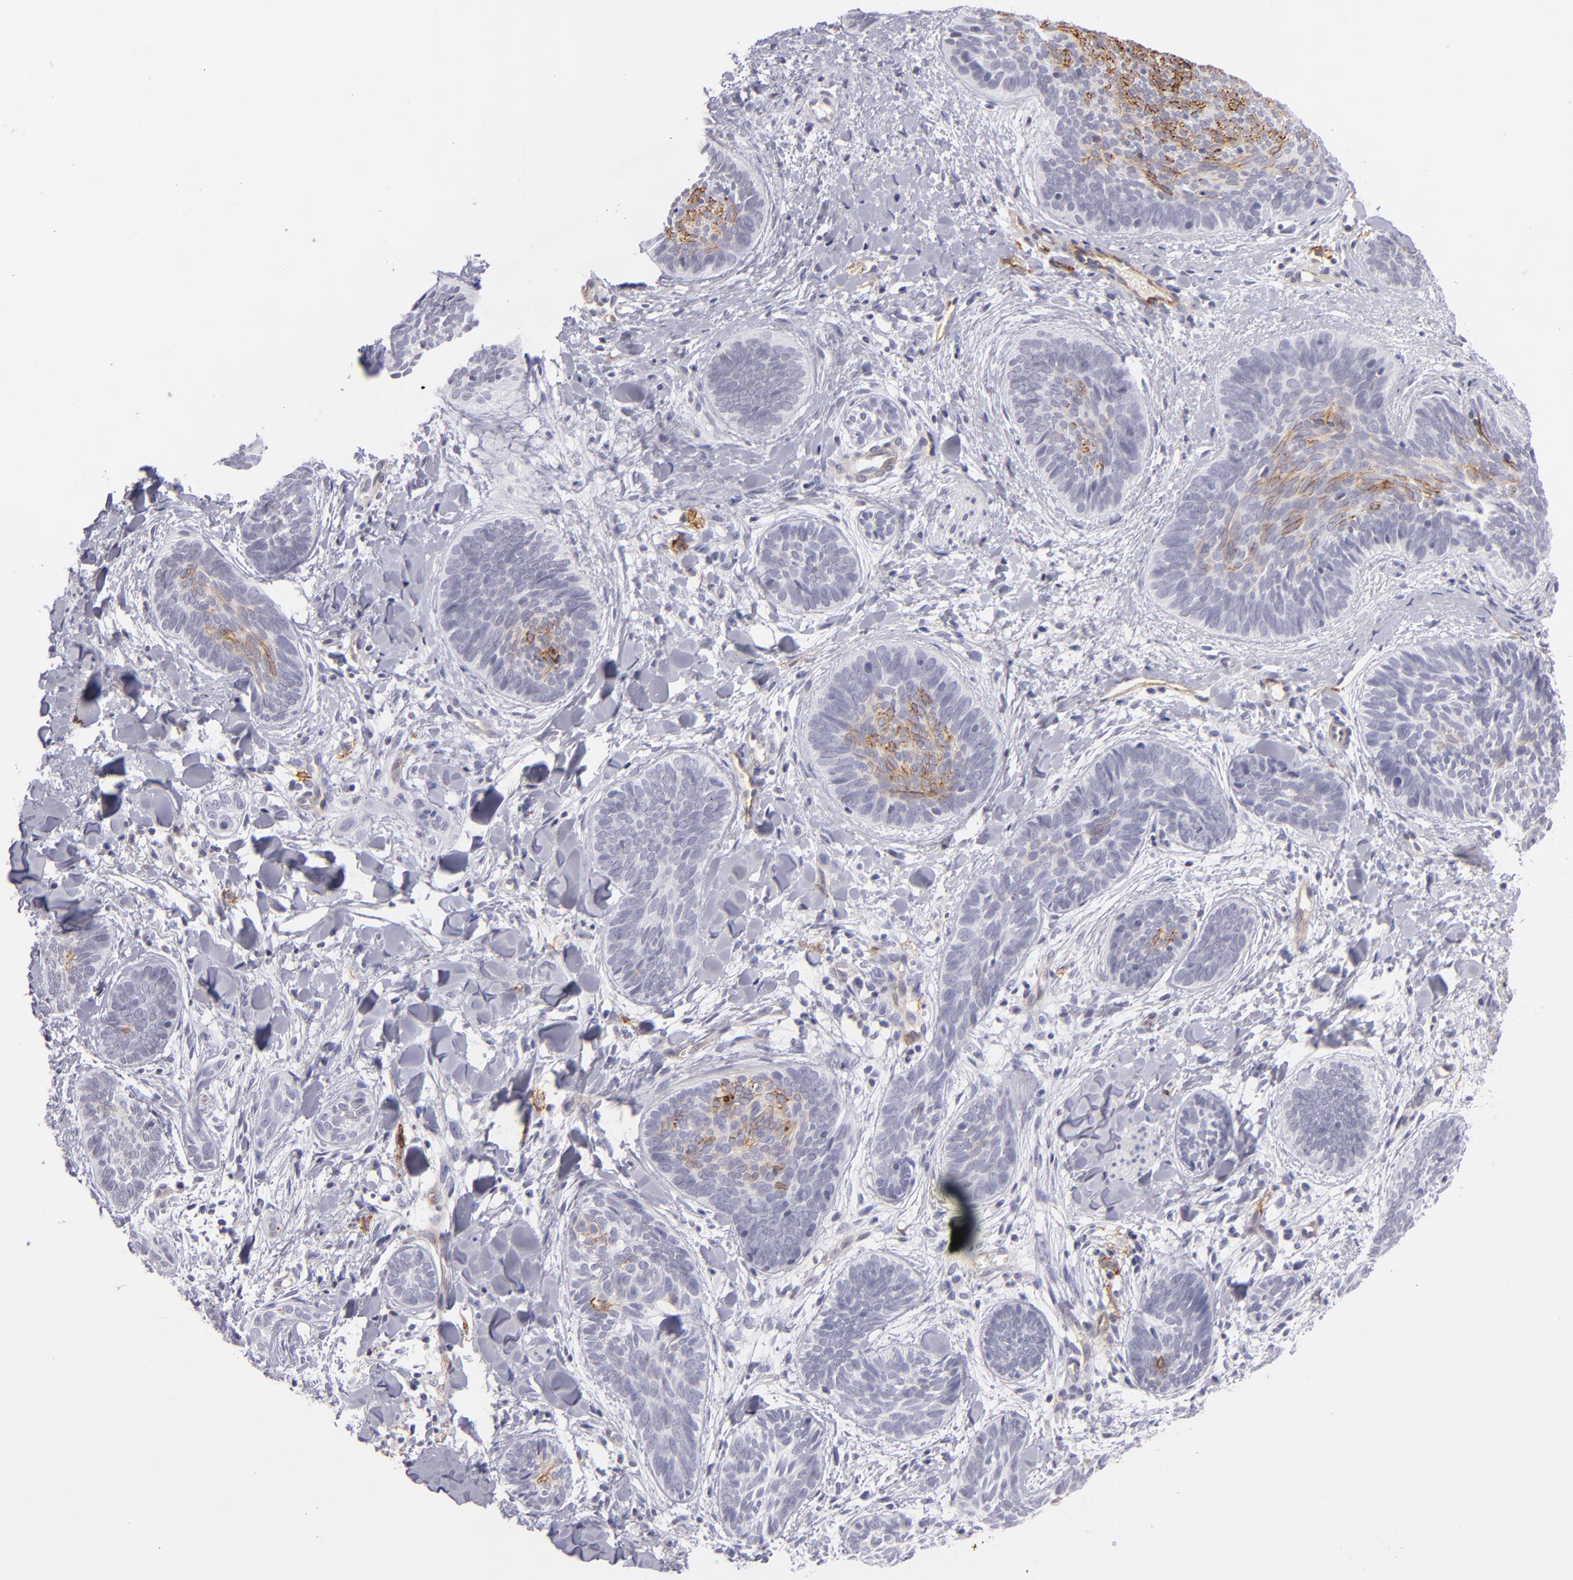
{"staining": {"intensity": "moderate", "quantity": "<25%", "location": "cytoplasmic/membranous"}, "tissue": "skin cancer", "cell_type": "Tumor cells", "image_type": "cancer", "snomed": [{"axis": "morphology", "description": "Basal cell carcinoma"}, {"axis": "topography", "description": "Skin"}], "caption": "Basal cell carcinoma (skin) was stained to show a protein in brown. There is low levels of moderate cytoplasmic/membranous expression in about <25% of tumor cells.", "gene": "THBD", "patient": {"sex": "female", "age": 81}}